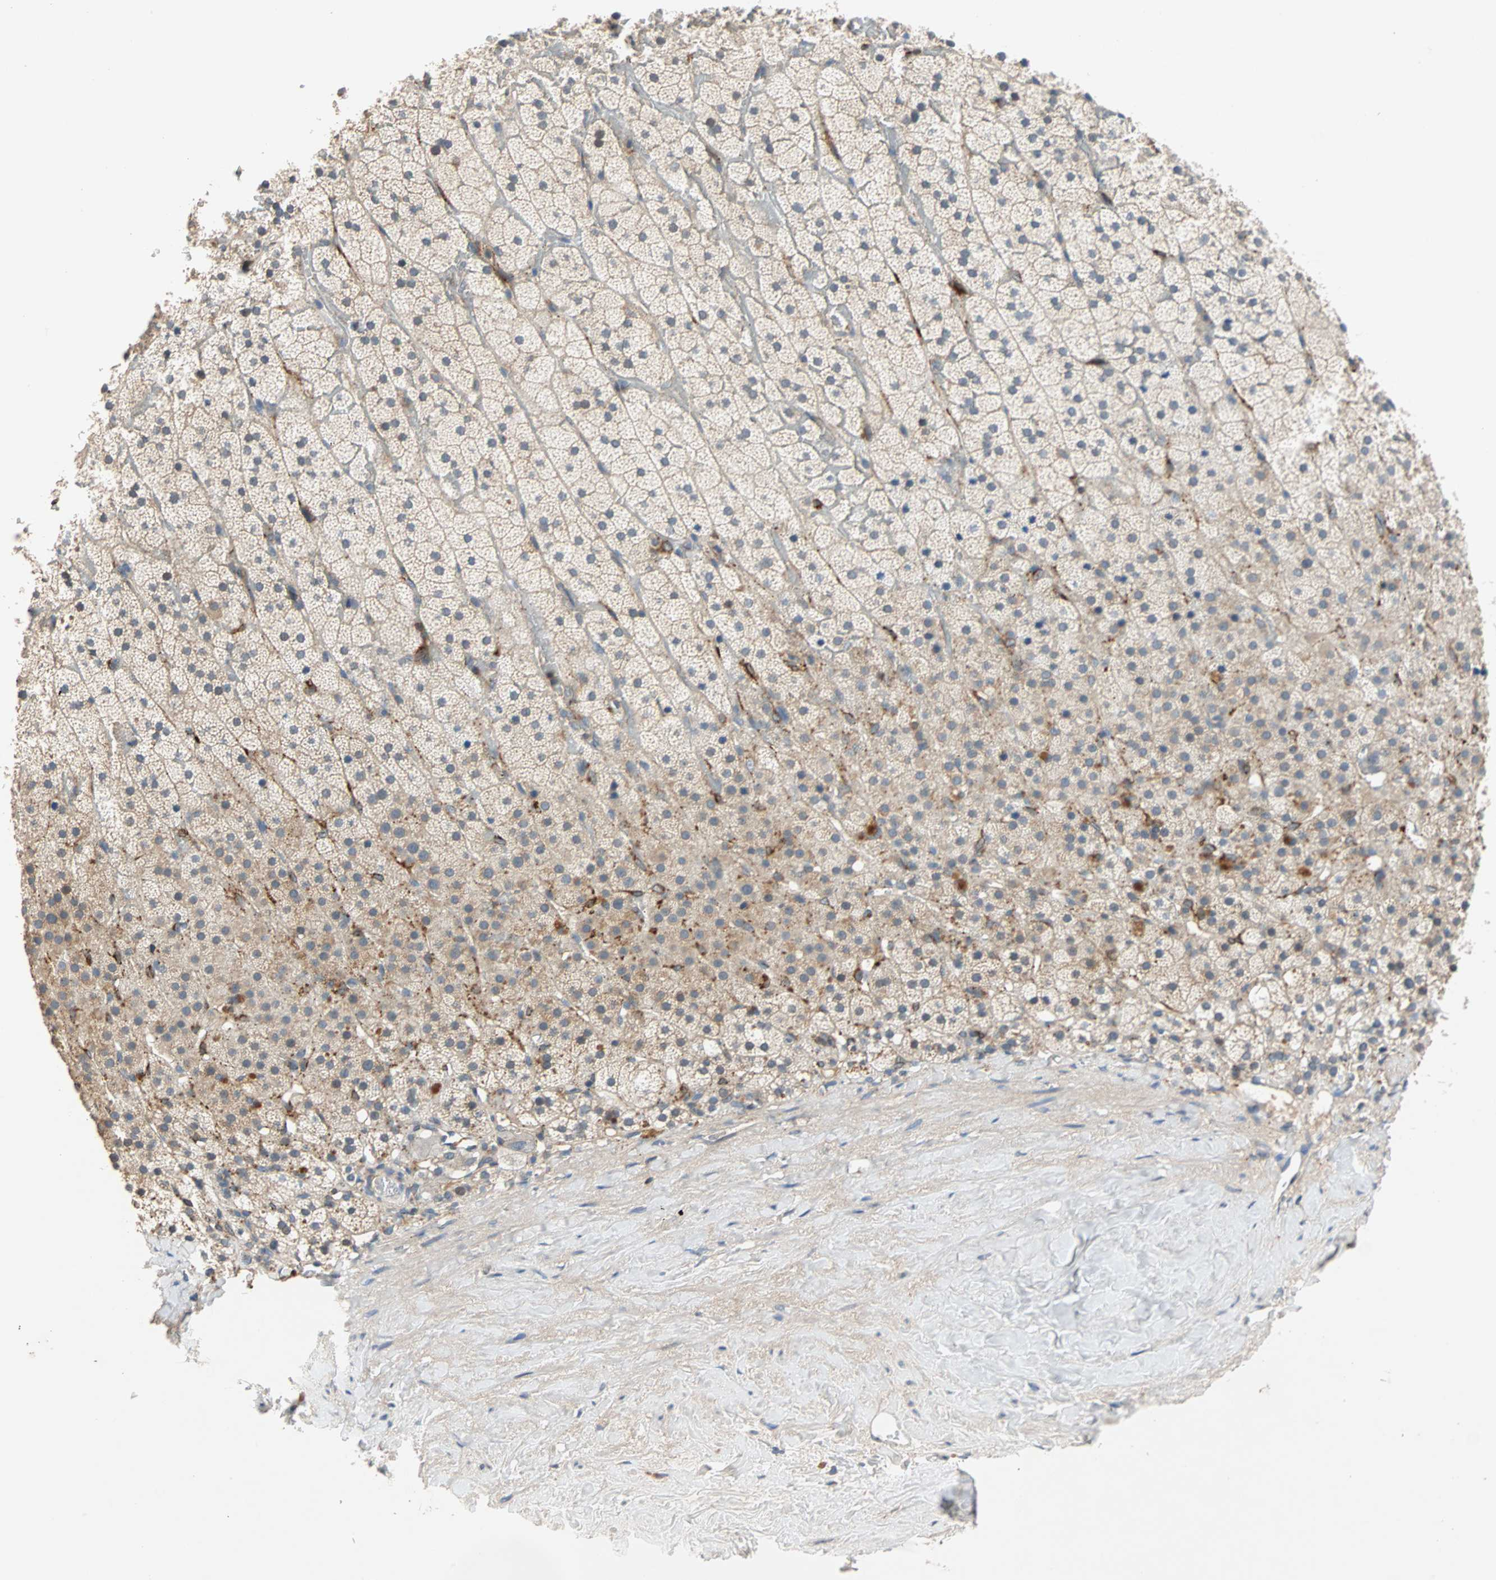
{"staining": {"intensity": "negative", "quantity": "none", "location": "none"}, "tissue": "adrenal gland", "cell_type": "Glandular cells", "image_type": "normal", "snomed": [{"axis": "morphology", "description": "Normal tissue, NOS"}, {"axis": "topography", "description": "Adrenal gland"}], "caption": "DAB immunohistochemical staining of unremarkable human adrenal gland demonstrates no significant staining in glandular cells.", "gene": "MAP4K1", "patient": {"sex": "male", "age": 35}}